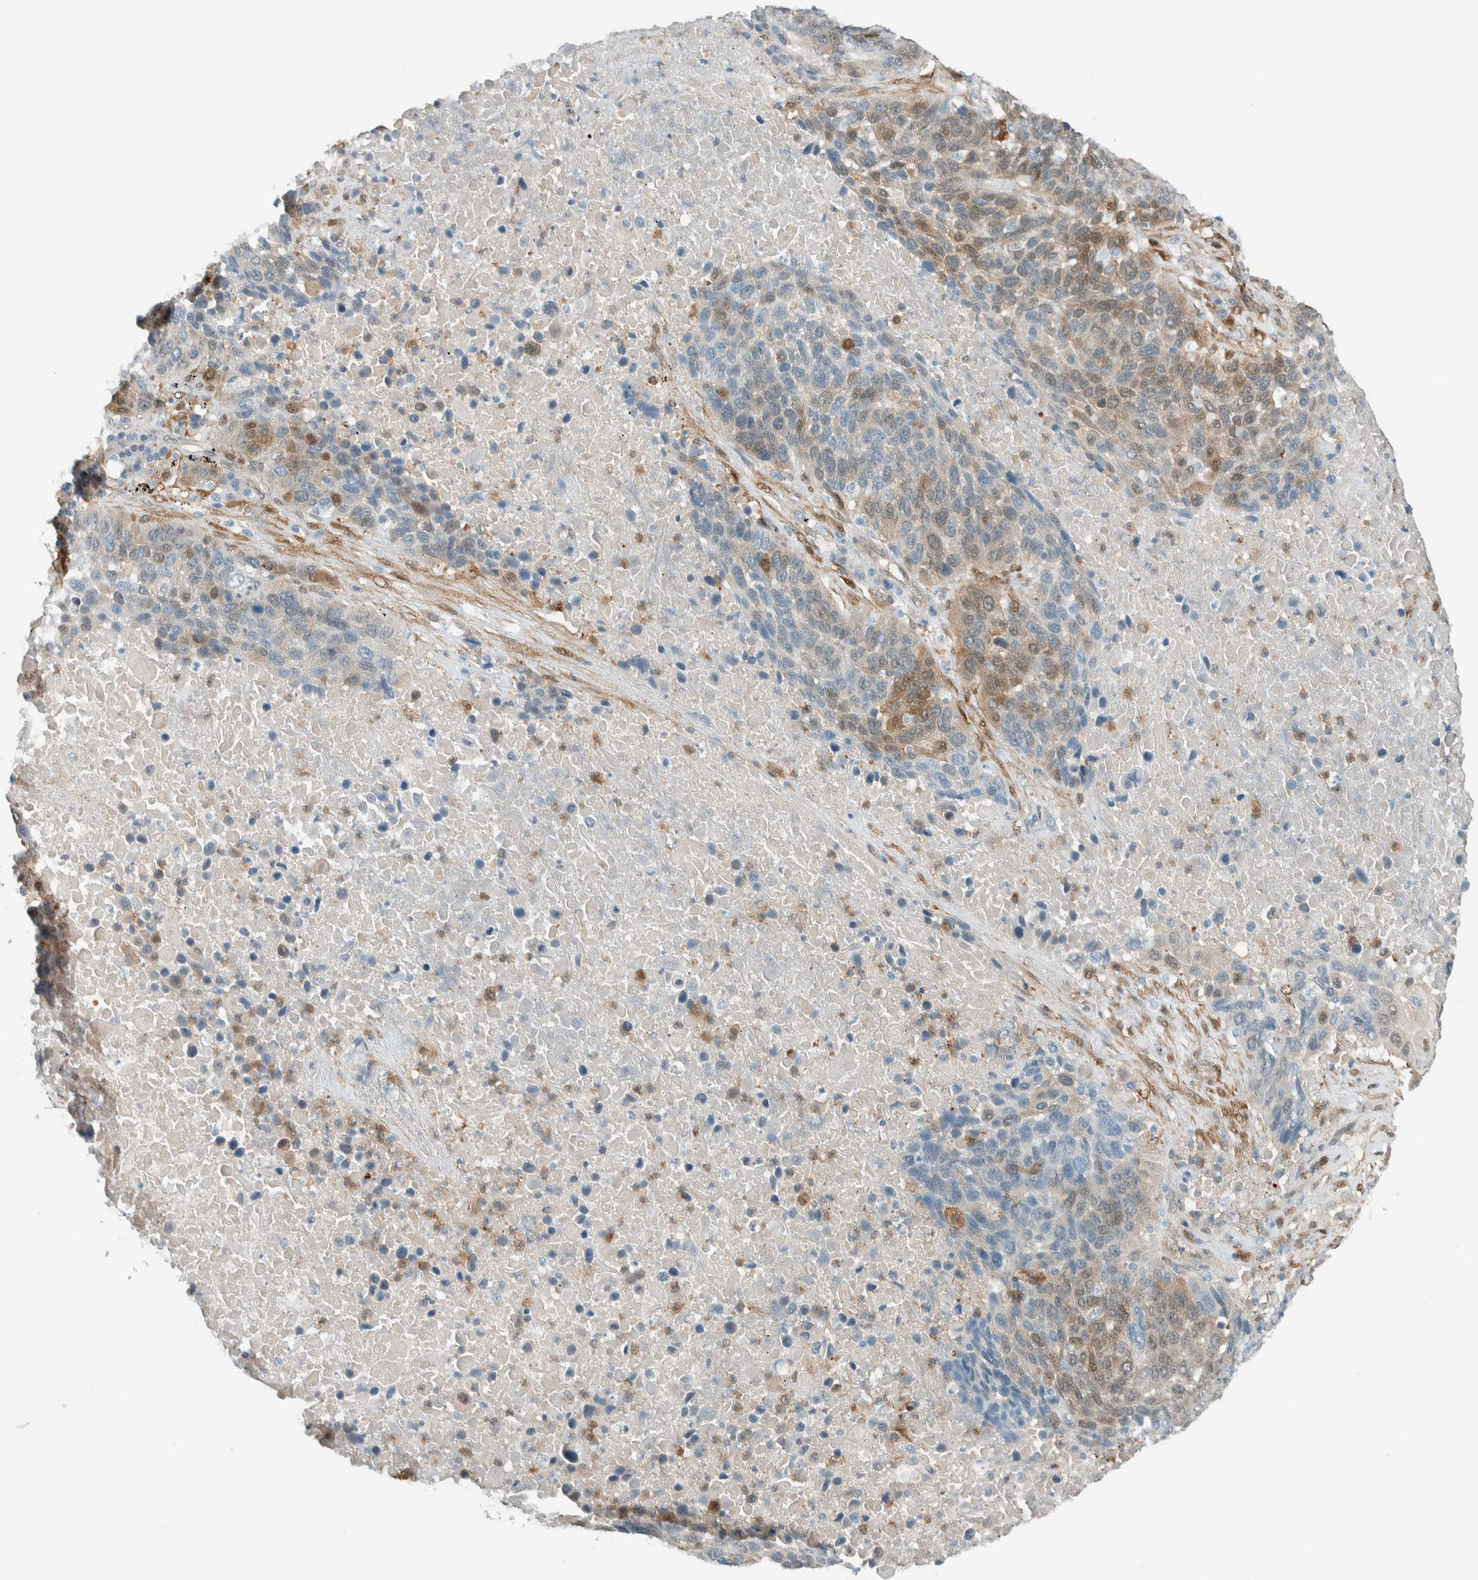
{"staining": {"intensity": "weak", "quantity": "25%-75%", "location": "cytoplasmic/membranous,nuclear"}, "tissue": "lung cancer", "cell_type": "Tumor cells", "image_type": "cancer", "snomed": [{"axis": "morphology", "description": "Squamous cell carcinoma, NOS"}, {"axis": "topography", "description": "Lung"}], "caption": "Tumor cells exhibit weak cytoplasmic/membranous and nuclear positivity in about 25%-75% of cells in squamous cell carcinoma (lung). The staining was performed using DAB (3,3'-diaminobenzidine) to visualize the protein expression in brown, while the nuclei were stained in blue with hematoxylin (Magnification: 20x).", "gene": "NXN", "patient": {"sex": "male", "age": 66}}